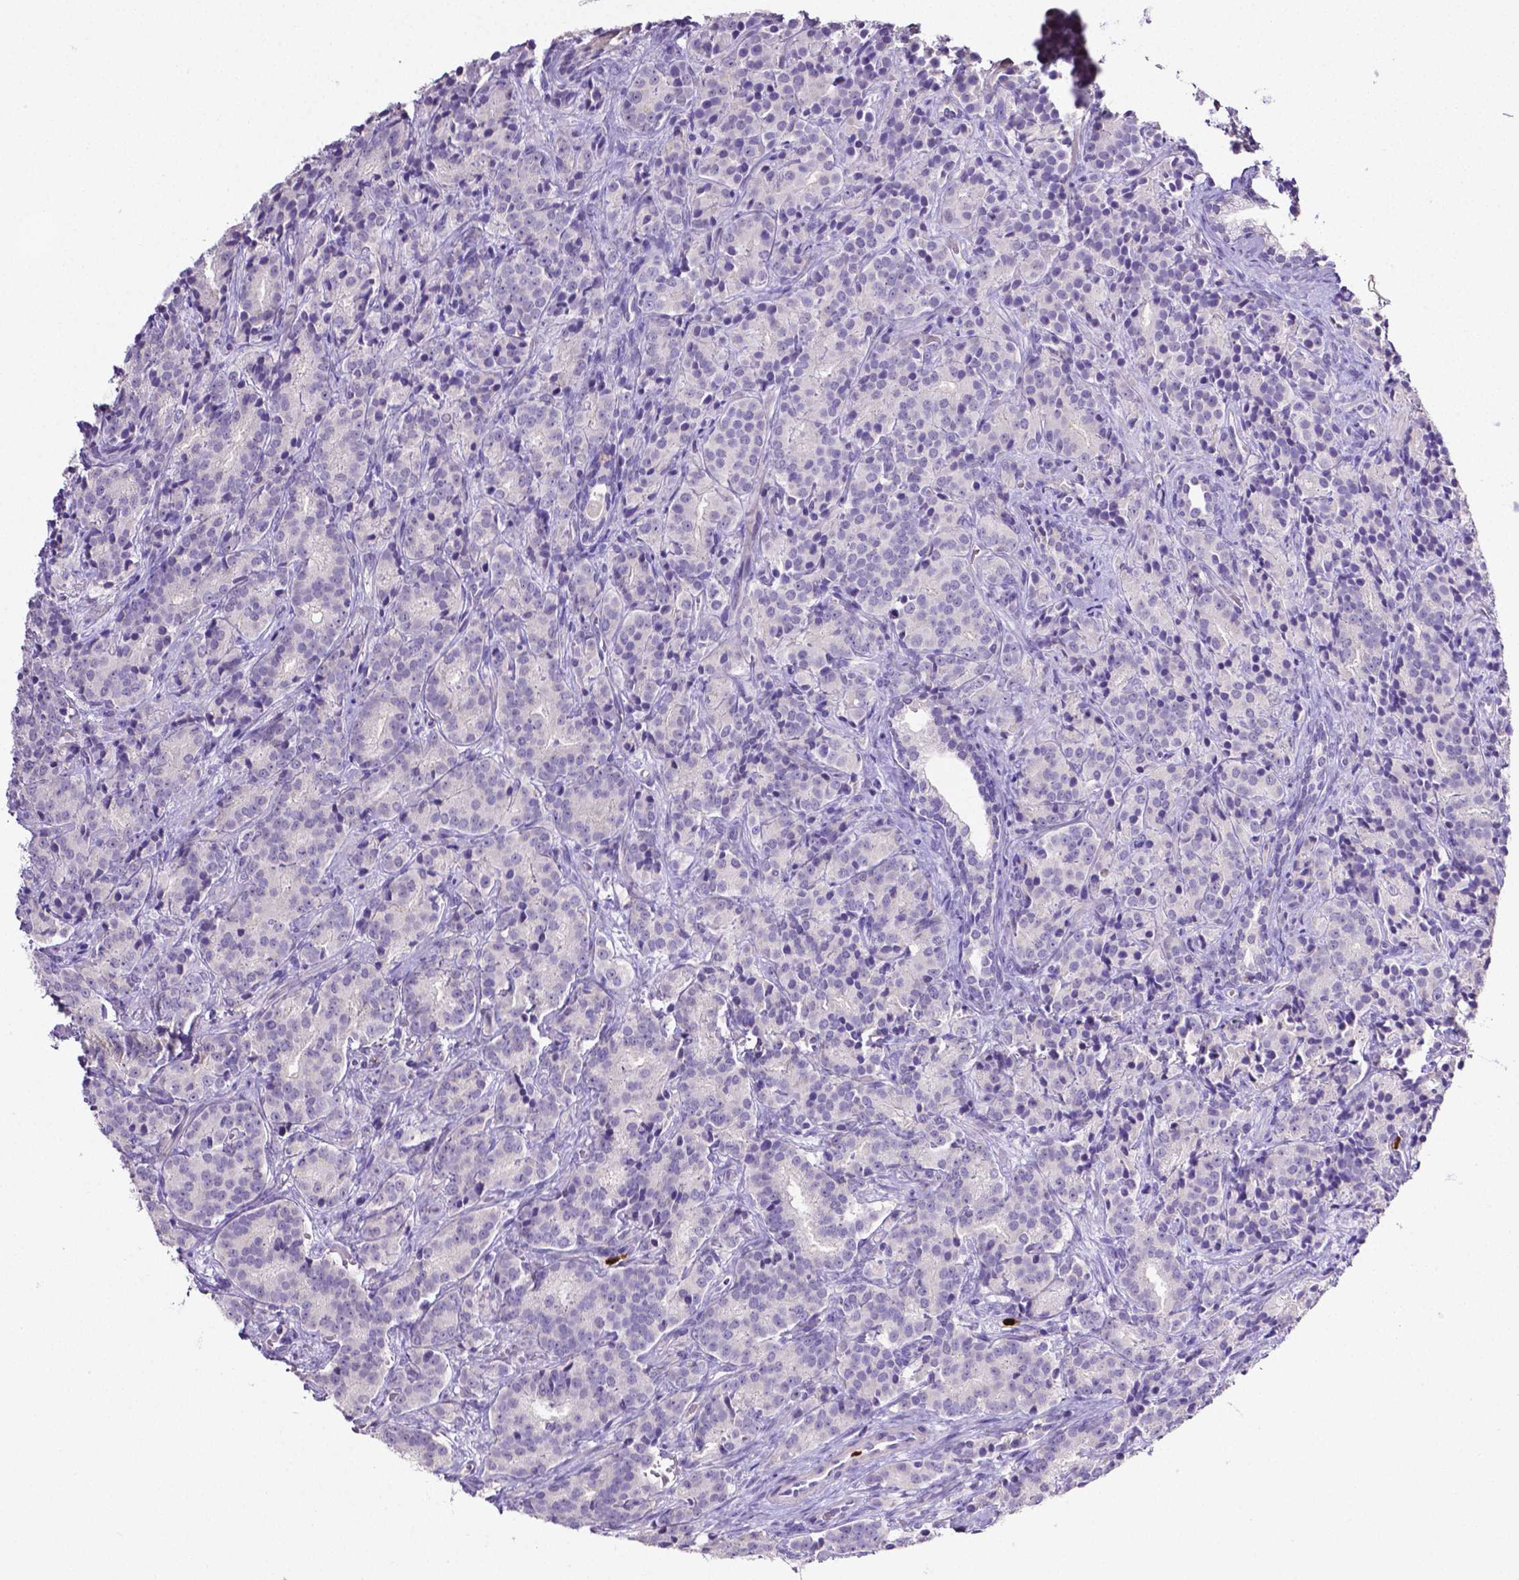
{"staining": {"intensity": "negative", "quantity": "none", "location": "none"}, "tissue": "prostate cancer", "cell_type": "Tumor cells", "image_type": "cancer", "snomed": [{"axis": "morphology", "description": "Adenocarcinoma, High grade"}, {"axis": "topography", "description": "Prostate"}], "caption": "Prostate cancer stained for a protein using immunohistochemistry exhibits no positivity tumor cells.", "gene": "MMP9", "patient": {"sex": "male", "age": 90}}